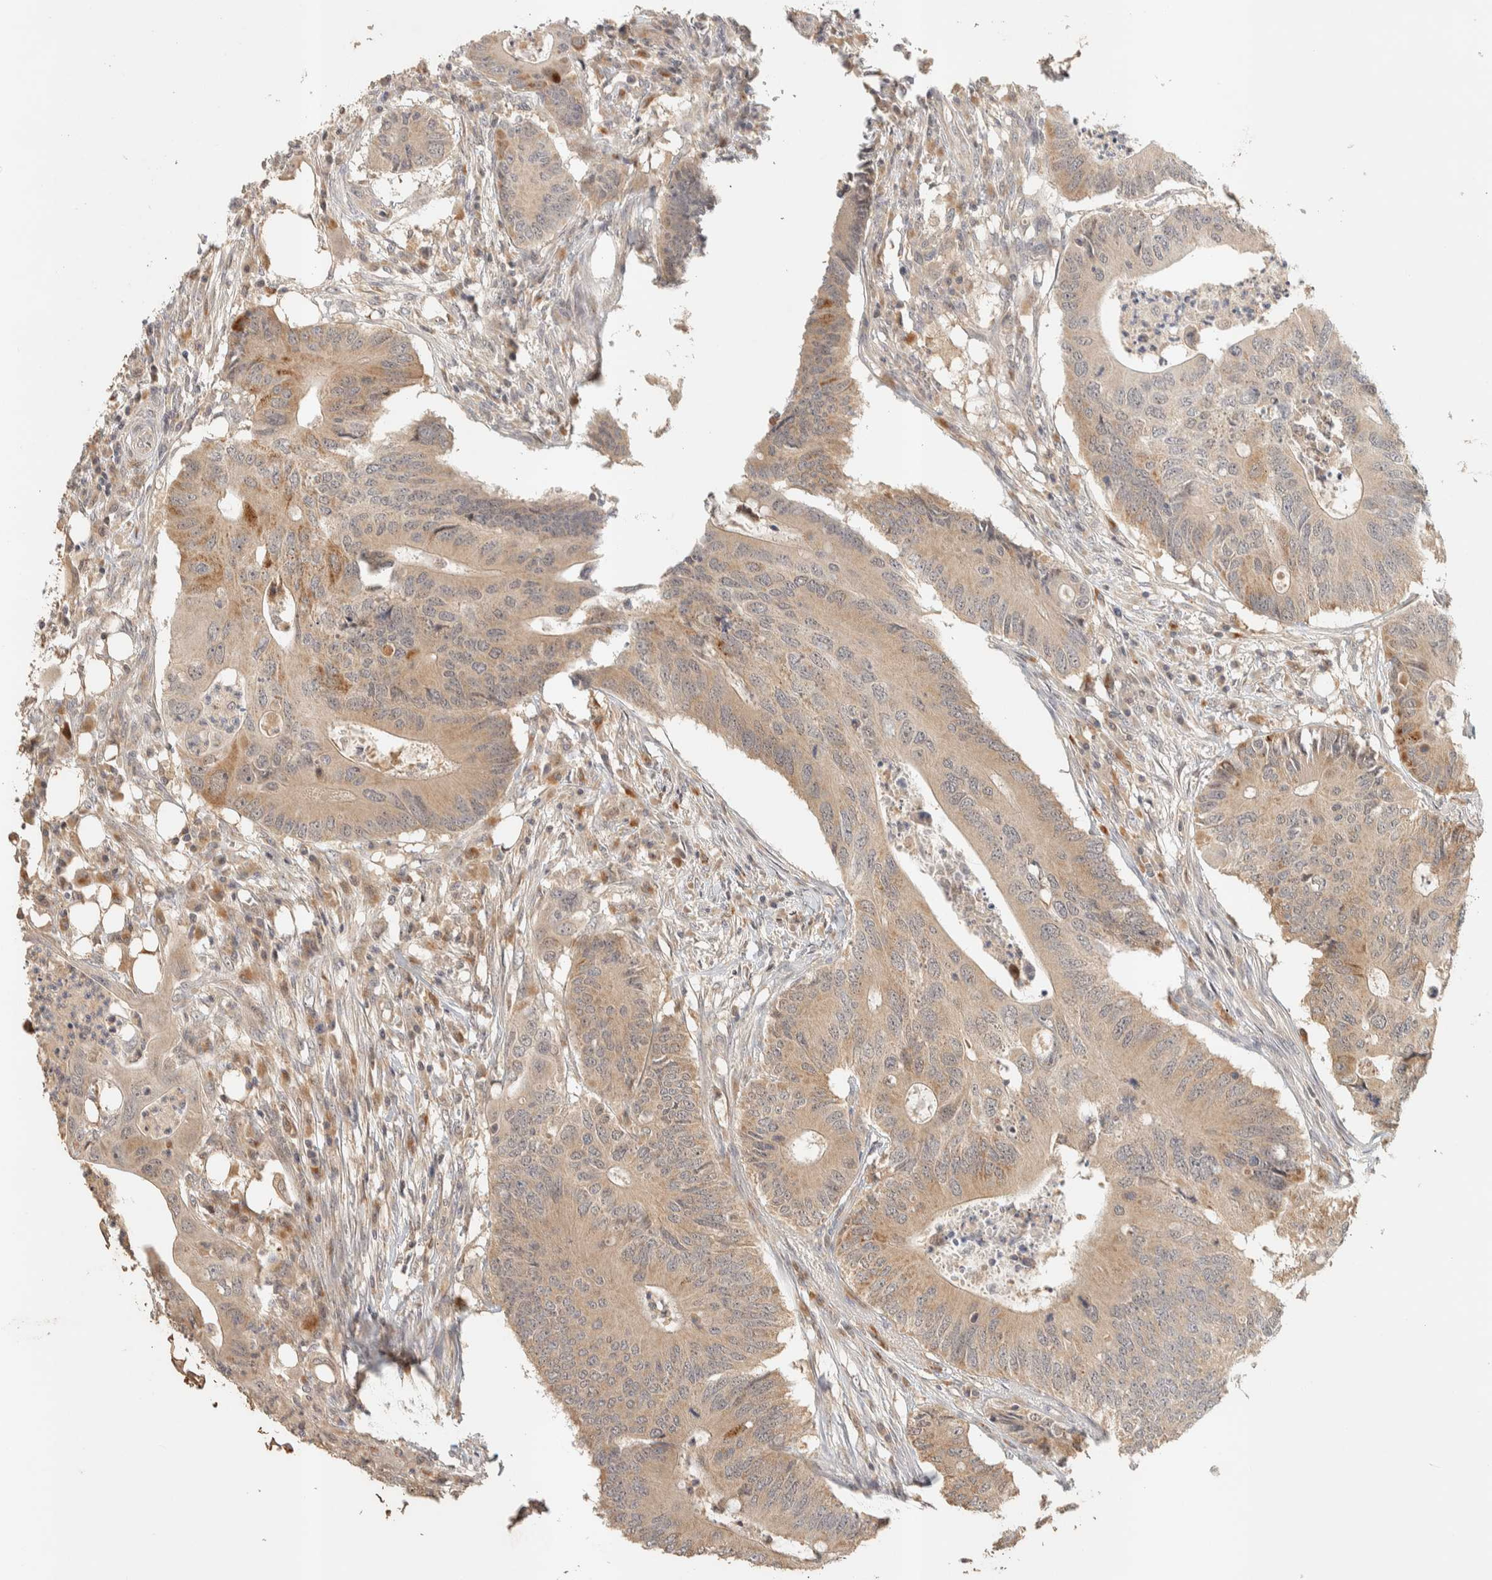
{"staining": {"intensity": "weak", "quantity": ">75%", "location": "cytoplasmic/membranous"}, "tissue": "colorectal cancer", "cell_type": "Tumor cells", "image_type": "cancer", "snomed": [{"axis": "morphology", "description": "Adenocarcinoma, NOS"}, {"axis": "topography", "description": "Colon"}], "caption": "A brown stain shows weak cytoplasmic/membranous positivity of a protein in colorectal cancer tumor cells. (DAB IHC with brightfield microscopy, high magnification).", "gene": "ITPA", "patient": {"sex": "male", "age": 71}}